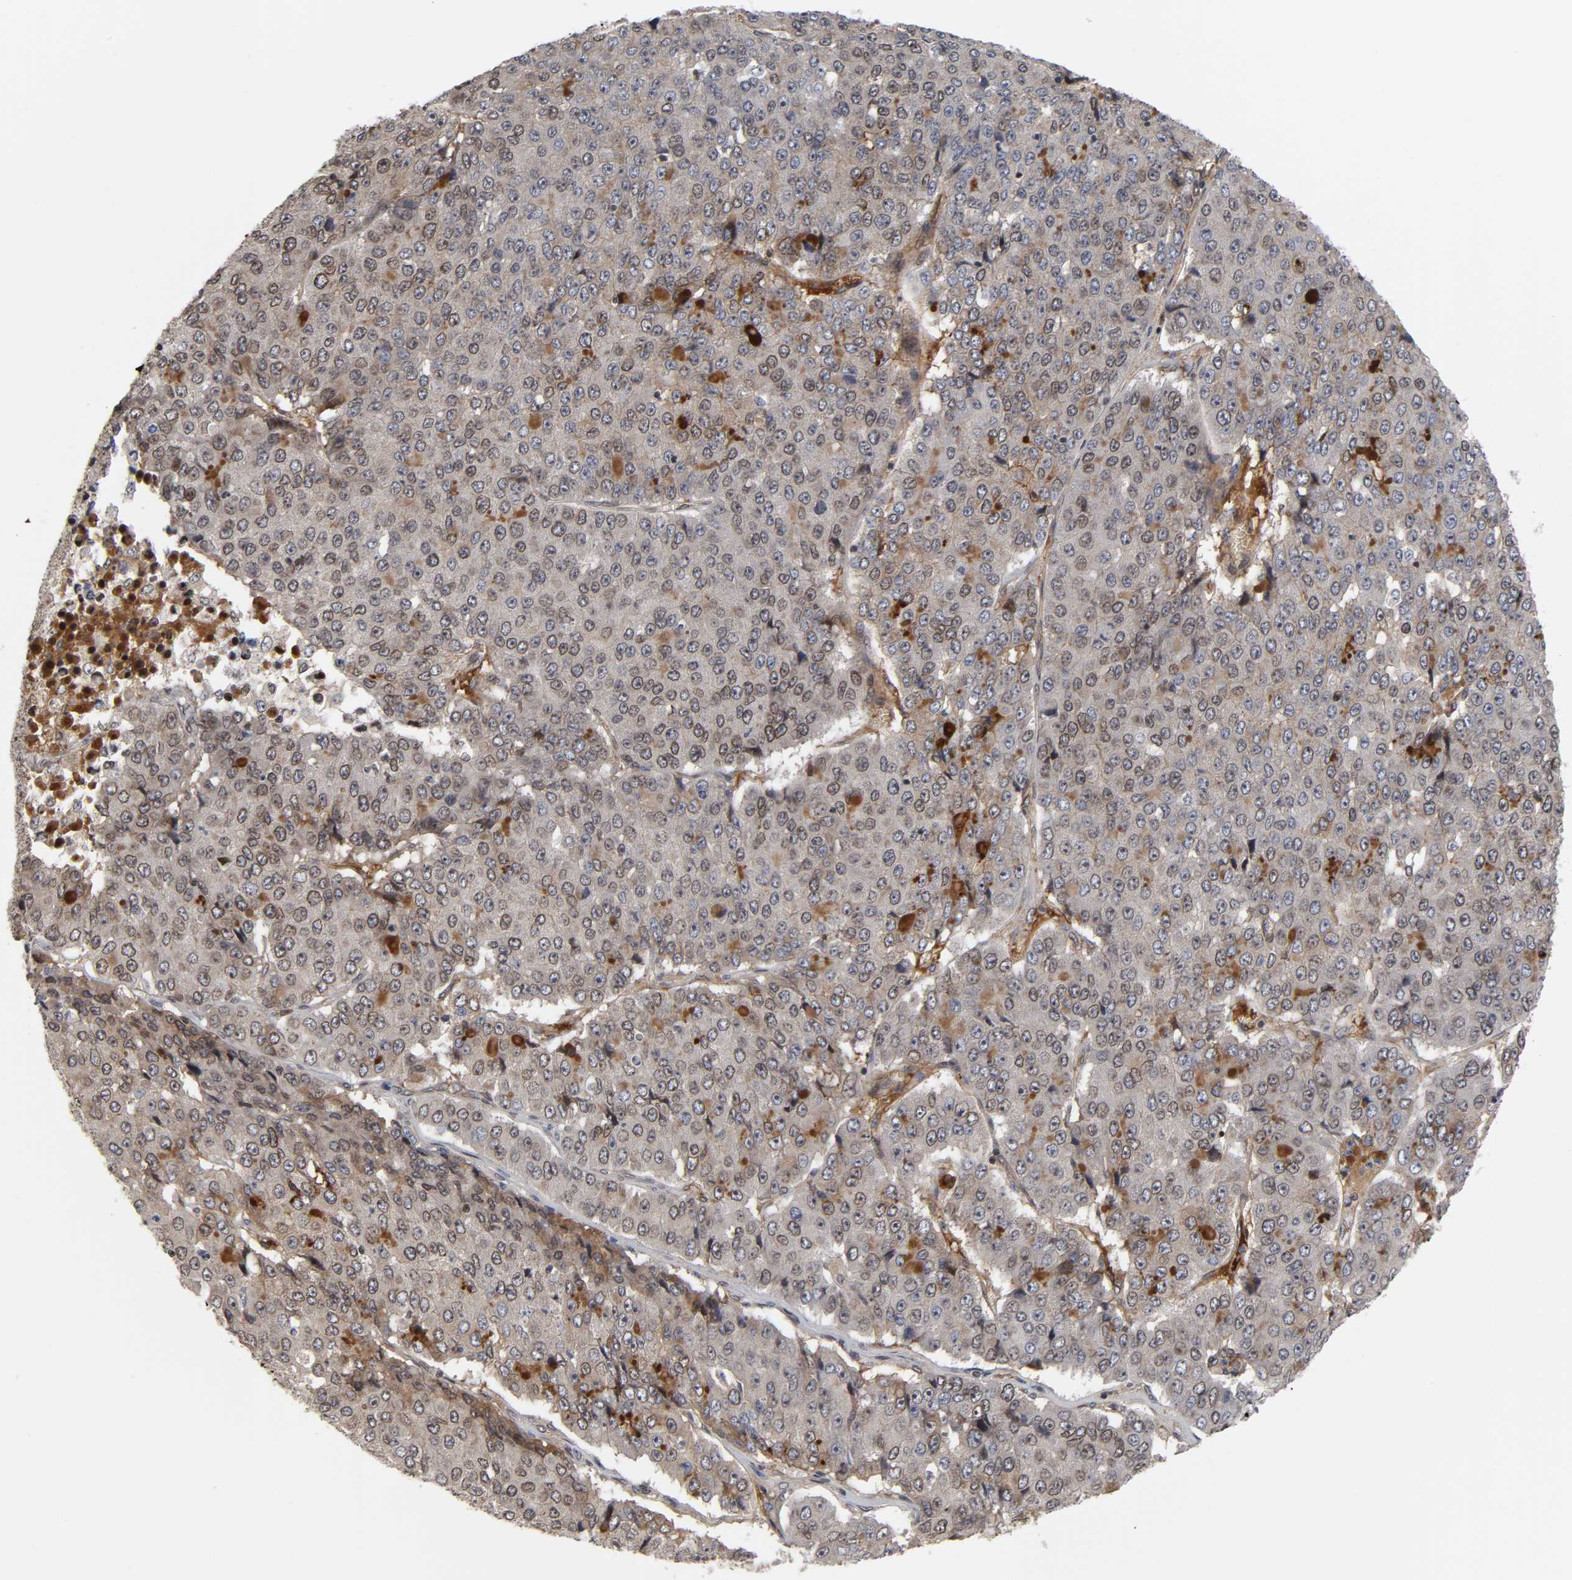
{"staining": {"intensity": "moderate", "quantity": ">75%", "location": "cytoplasmic/membranous,nuclear"}, "tissue": "pancreatic cancer", "cell_type": "Tumor cells", "image_type": "cancer", "snomed": [{"axis": "morphology", "description": "Adenocarcinoma, NOS"}, {"axis": "topography", "description": "Pancreas"}], "caption": "Immunohistochemistry (IHC) of human pancreatic cancer (adenocarcinoma) shows medium levels of moderate cytoplasmic/membranous and nuclear expression in about >75% of tumor cells. (DAB IHC, brown staining for protein, blue staining for nuclei).", "gene": "CPN2", "patient": {"sex": "male", "age": 50}}